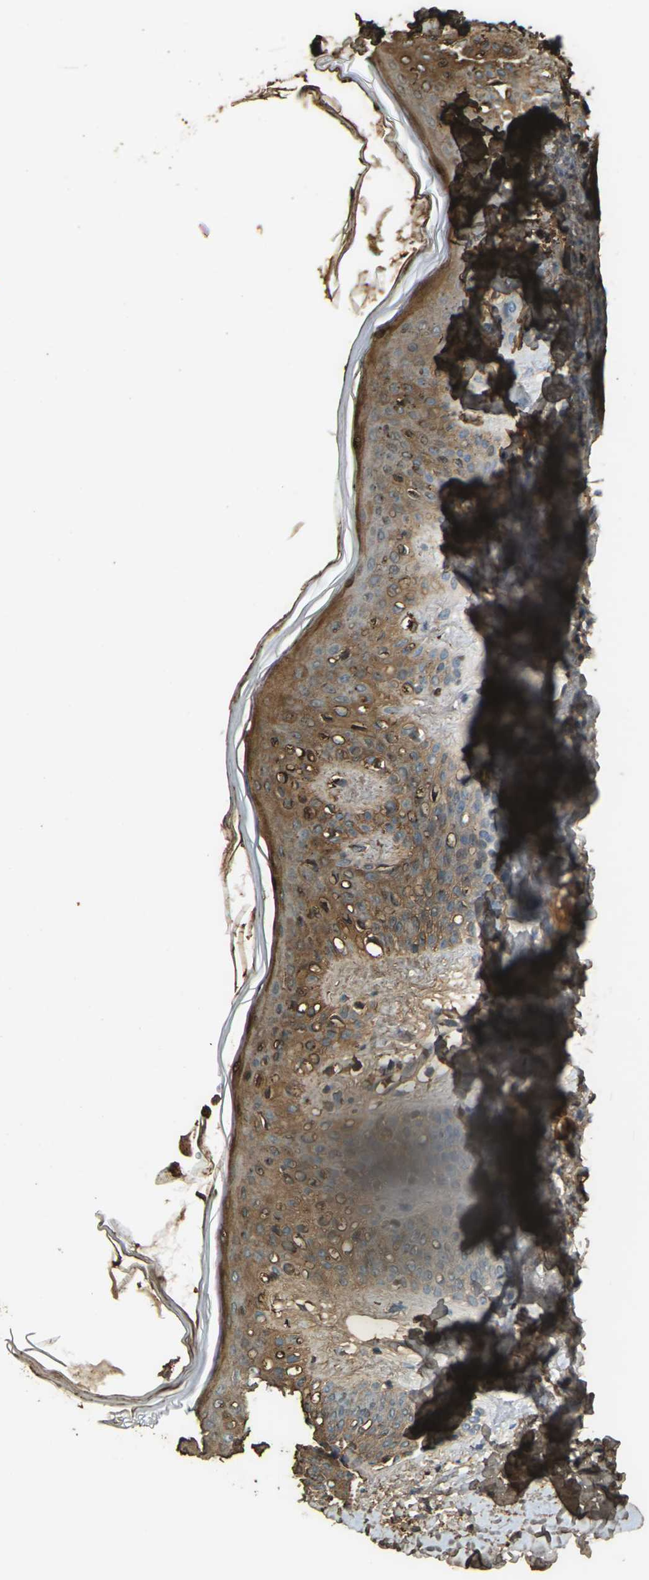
{"staining": {"intensity": "strong", "quantity": ">75%", "location": "cytoplasmic/membranous"}, "tissue": "skin", "cell_type": "Fibroblasts", "image_type": "normal", "snomed": [{"axis": "morphology", "description": "Normal tissue, NOS"}, {"axis": "topography", "description": "Skin"}], "caption": "A brown stain labels strong cytoplasmic/membranous staining of a protein in fibroblasts of benign human skin. The protein of interest is stained brown, and the nuclei are stained in blue (DAB (3,3'-diaminobenzidine) IHC with brightfield microscopy, high magnification).", "gene": "CYP1B1", "patient": {"sex": "male", "age": 16}}